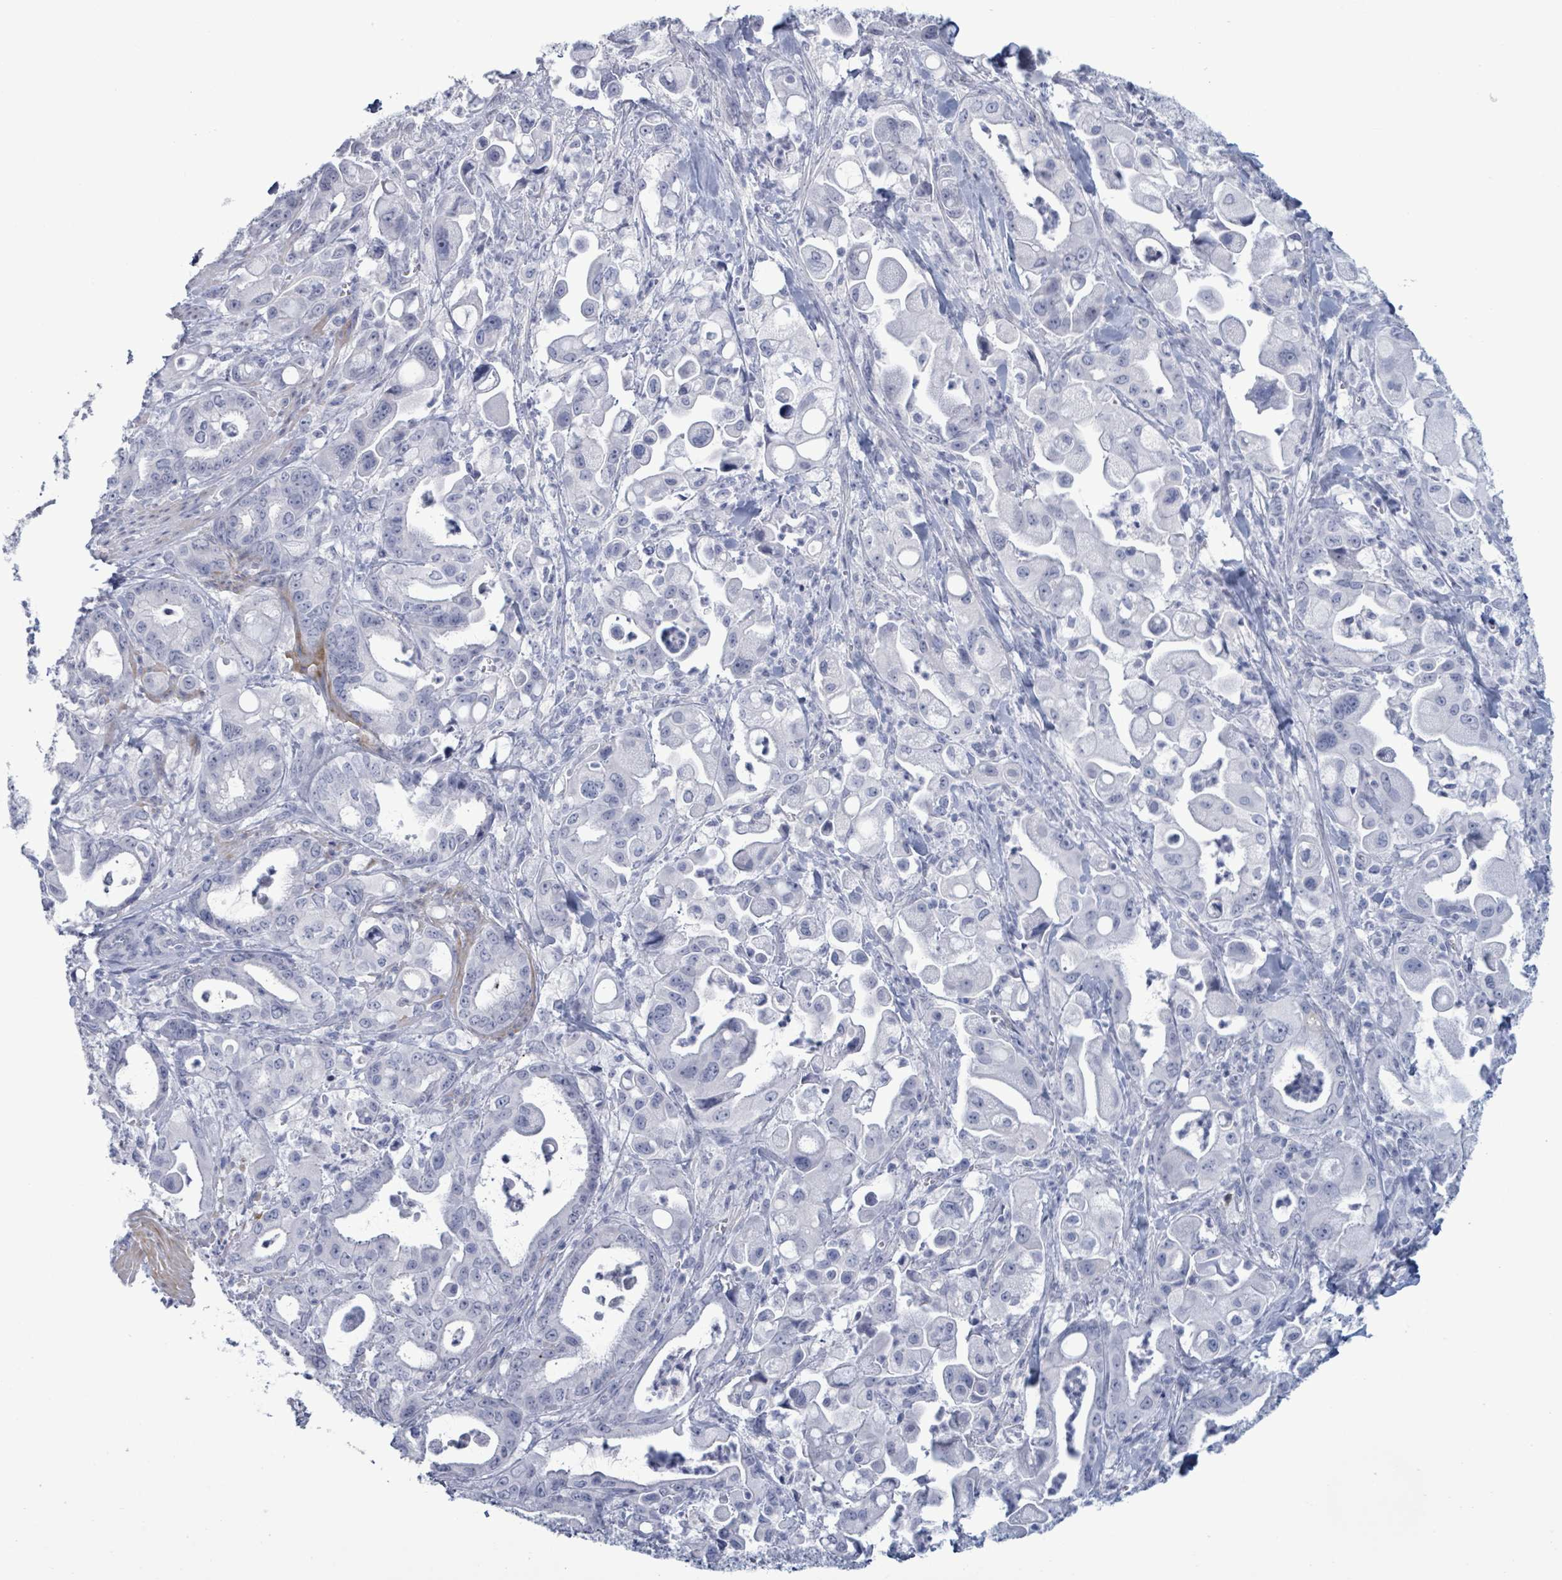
{"staining": {"intensity": "negative", "quantity": "none", "location": "none"}, "tissue": "pancreatic cancer", "cell_type": "Tumor cells", "image_type": "cancer", "snomed": [{"axis": "morphology", "description": "Adenocarcinoma, NOS"}, {"axis": "topography", "description": "Pancreas"}], "caption": "The immunohistochemistry (IHC) photomicrograph has no significant positivity in tumor cells of adenocarcinoma (pancreatic) tissue.", "gene": "ZNF771", "patient": {"sex": "male", "age": 68}}